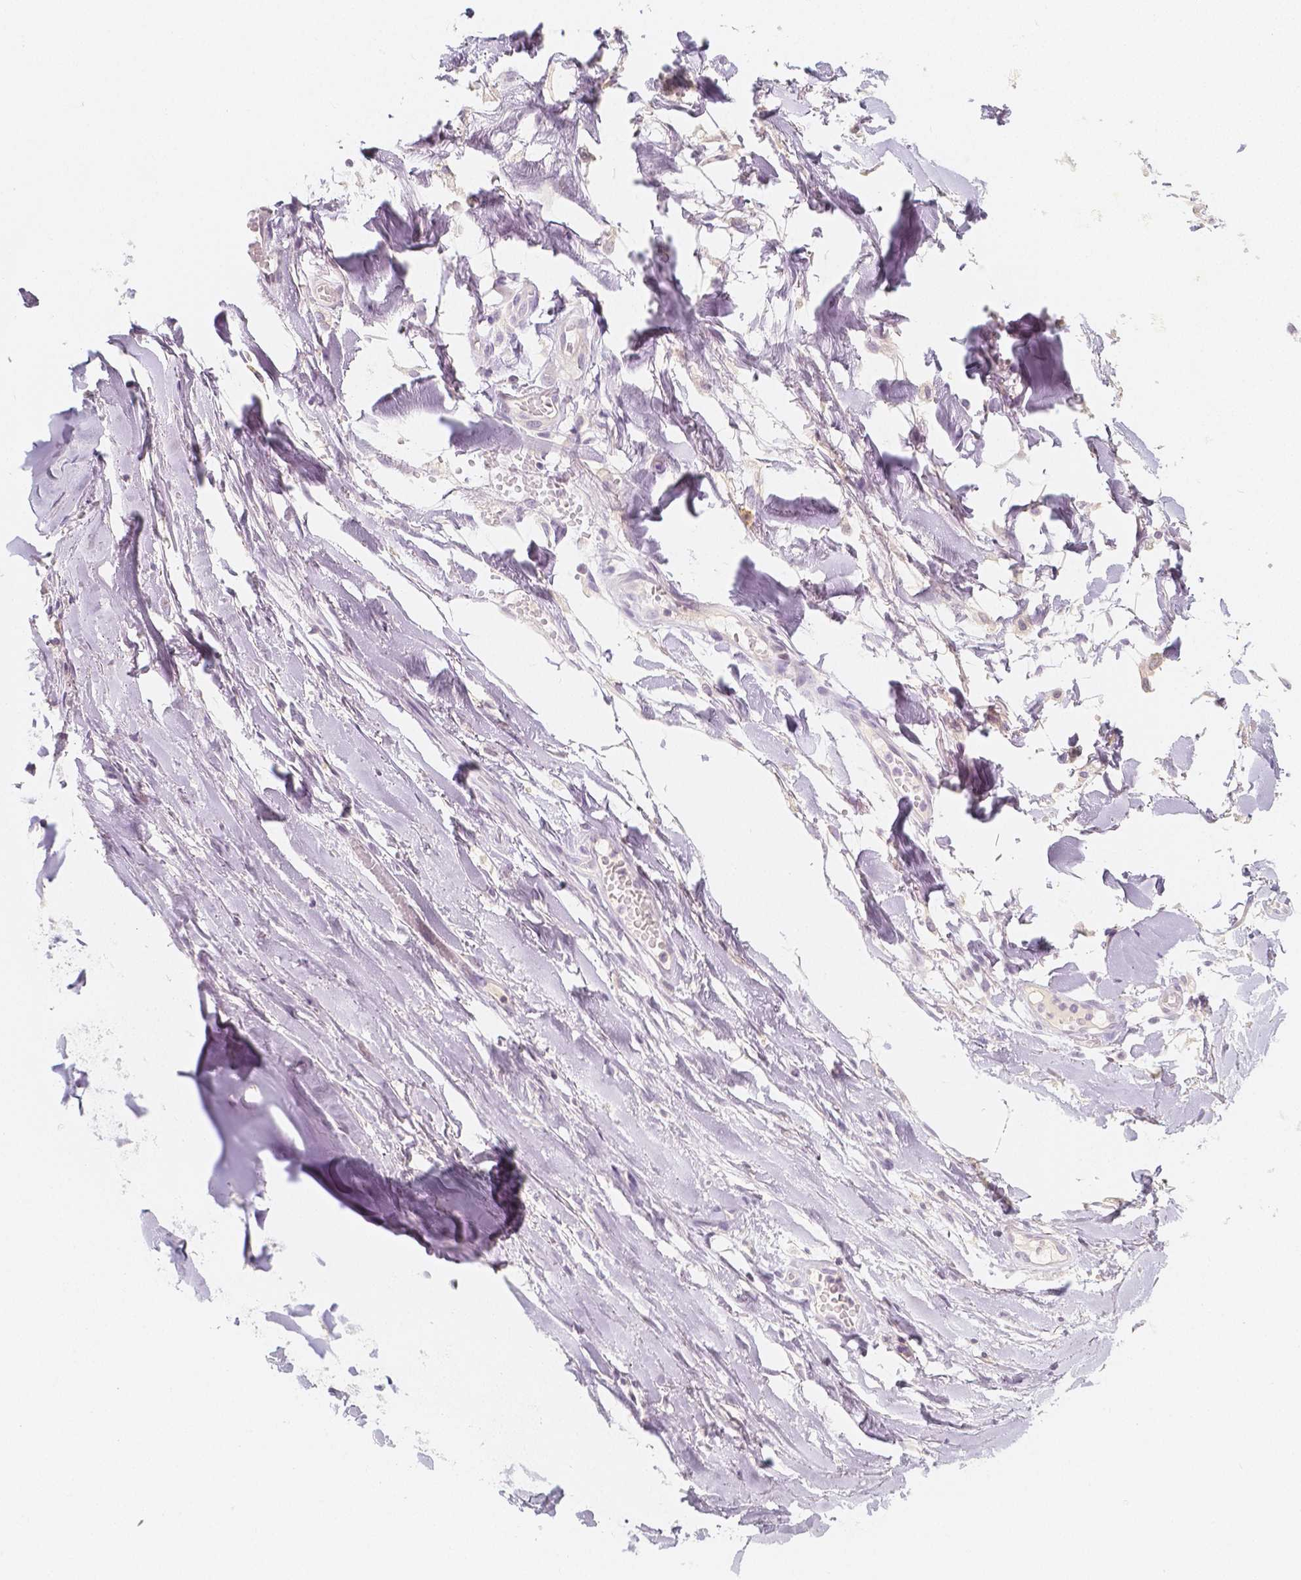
{"staining": {"intensity": "negative", "quantity": "none", "location": "none"}, "tissue": "adipose tissue", "cell_type": "Adipocytes", "image_type": "normal", "snomed": [{"axis": "morphology", "description": "Normal tissue, NOS"}, {"axis": "topography", "description": "Cartilage tissue"}, {"axis": "topography", "description": "Nasopharynx"}, {"axis": "topography", "description": "Thyroid gland"}], "caption": "This is an IHC histopathology image of normal adipose tissue. There is no expression in adipocytes.", "gene": "BATF", "patient": {"sex": "male", "age": 63}}